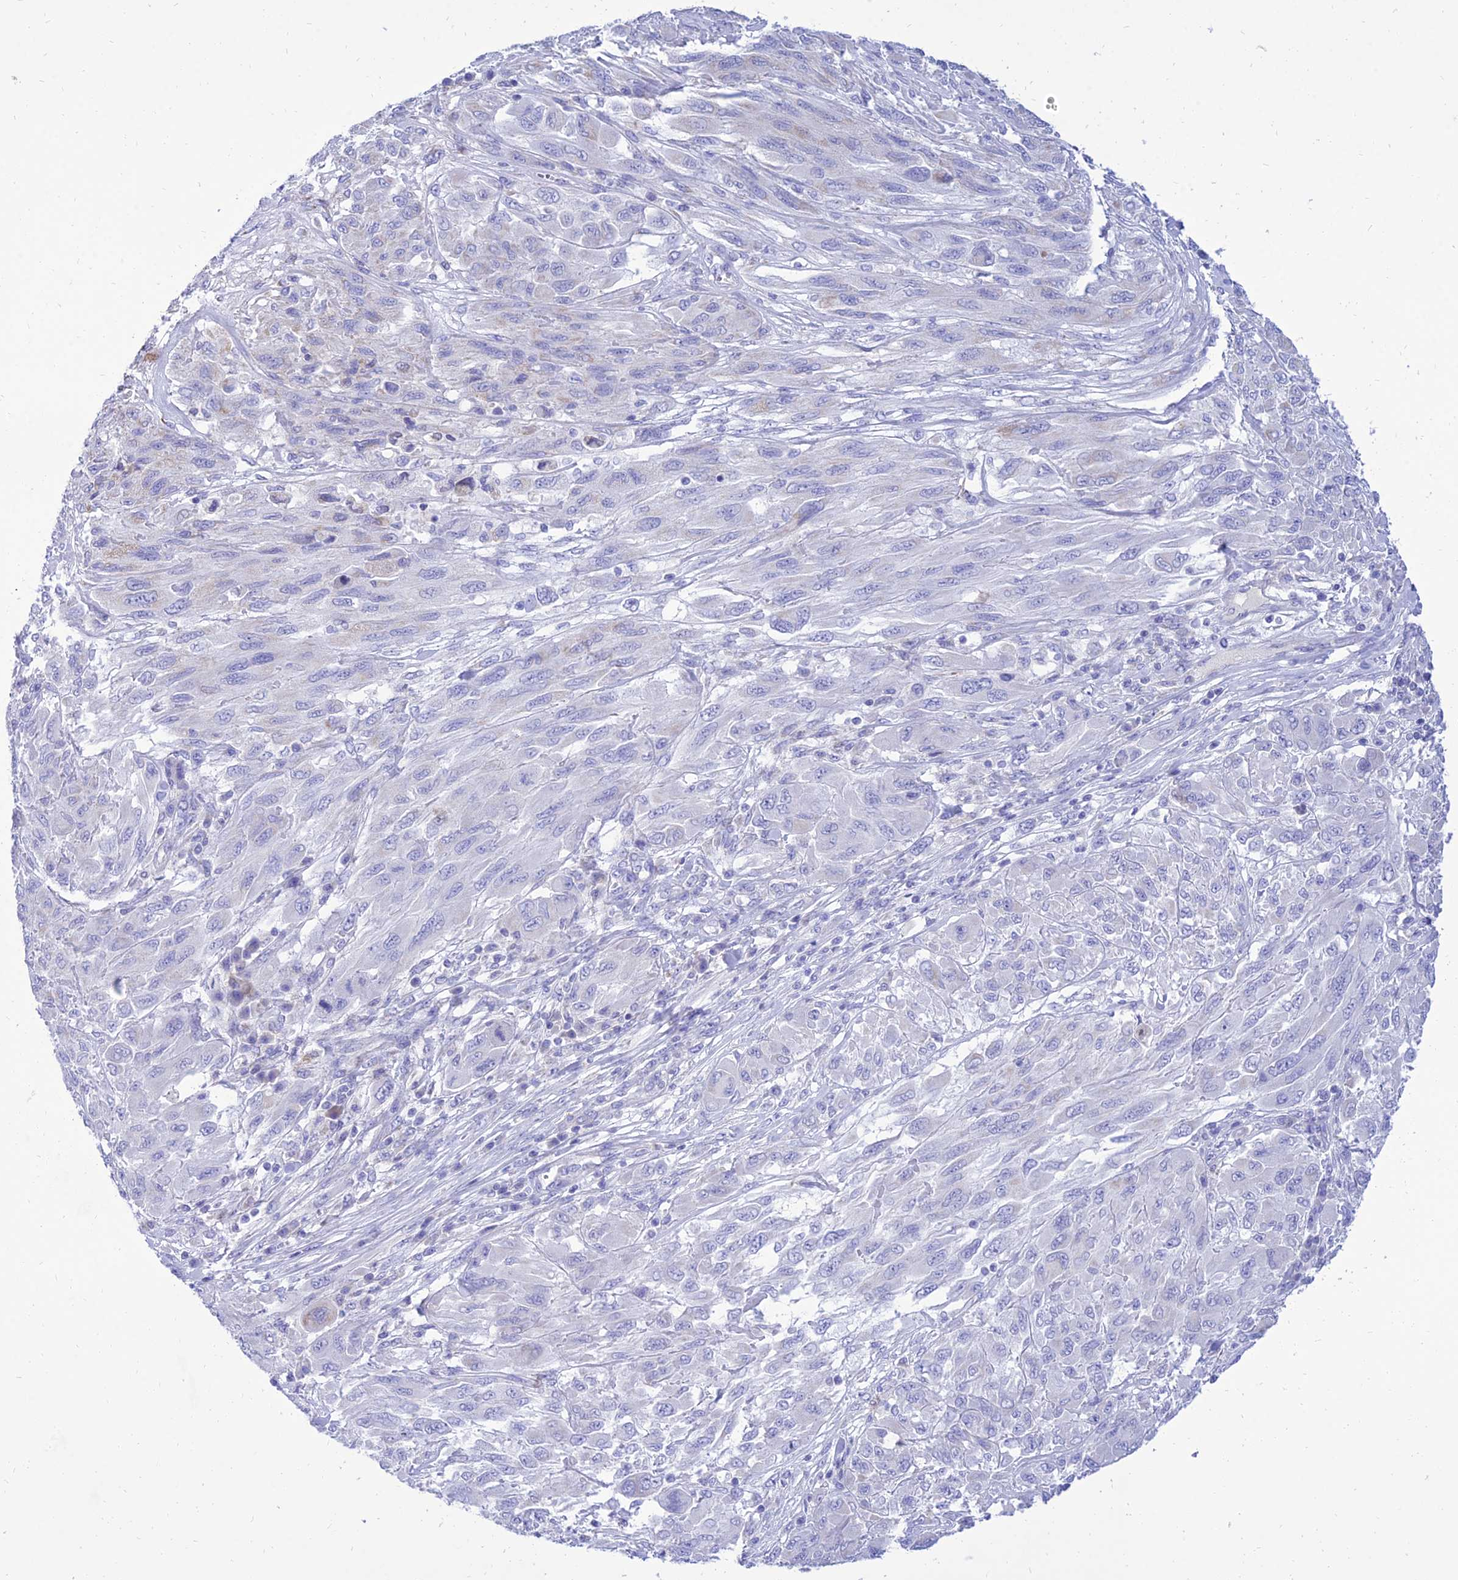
{"staining": {"intensity": "negative", "quantity": "none", "location": "none"}, "tissue": "melanoma", "cell_type": "Tumor cells", "image_type": "cancer", "snomed": [{"axis": "morphology", "description": "Malignant melanoma, NOS"}, {"axis": "topography", "description": "Skin"}], "caption": "Melanoma was stained to show a protein in brown. There is no significant positivity in tumor cells. The staining is performed using DAB brown chromogen with nuclei counter-stained in using hematoxylin.", "gene": "PKN3", "patient": {"sex": "female", "age": 91}}